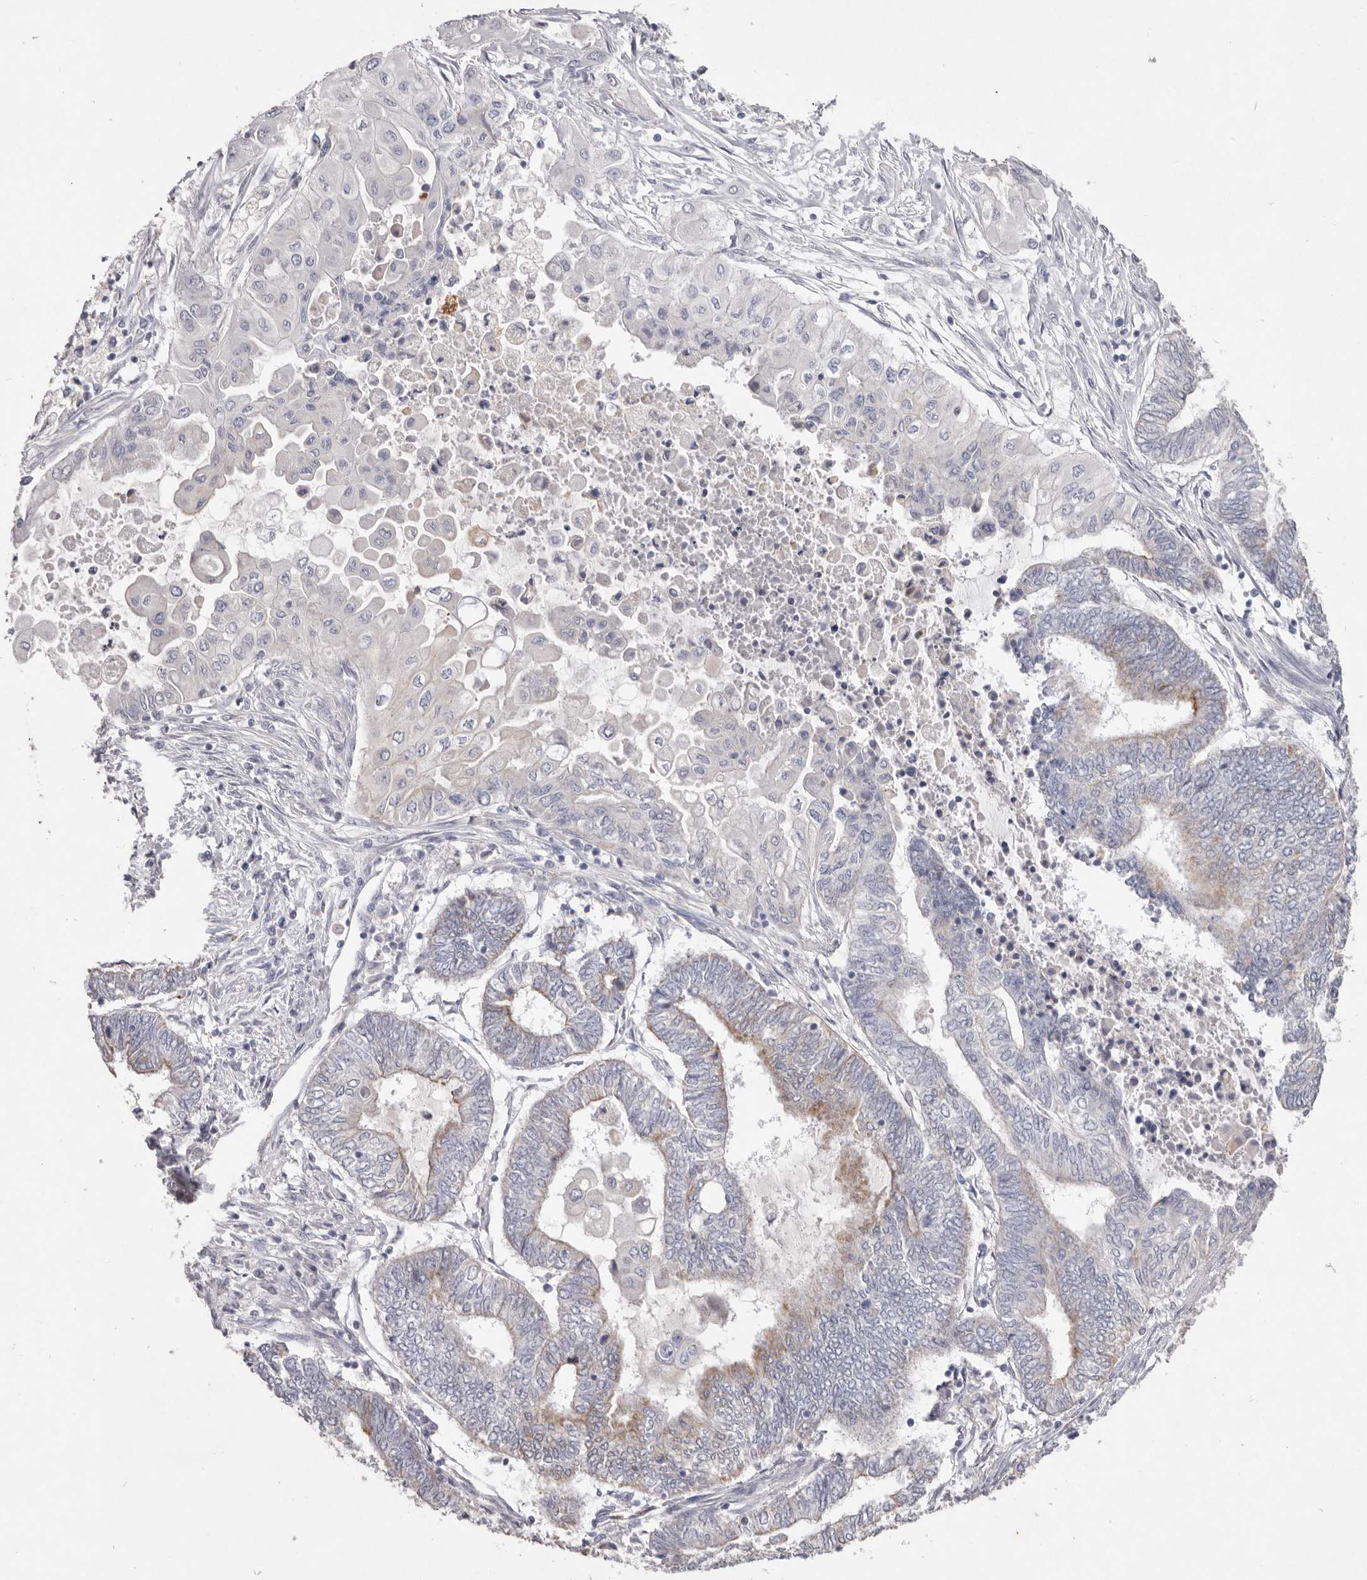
{"staining": {"intensity": "weak", "quantity": "<25%", "location": "cytoplasmic/membranous"}, "tissue": "endometrial cancer", "cell_type": "Tumor cells", "image_type": "cancer", "snomed": [{"axis": "morphology", "description": "Adenocarcinoma, NOS"}, {"axis": "topography", "description": "Uterus"}, {"axis": "topography", "description": "Endometrium"}], "caption": "The histopathology image reveals no staining of tumor cells in endometrial cancer (adenocarcinoma).", "gene": "ZYG11B", "patient": {"sex": "female", "age": 70}}